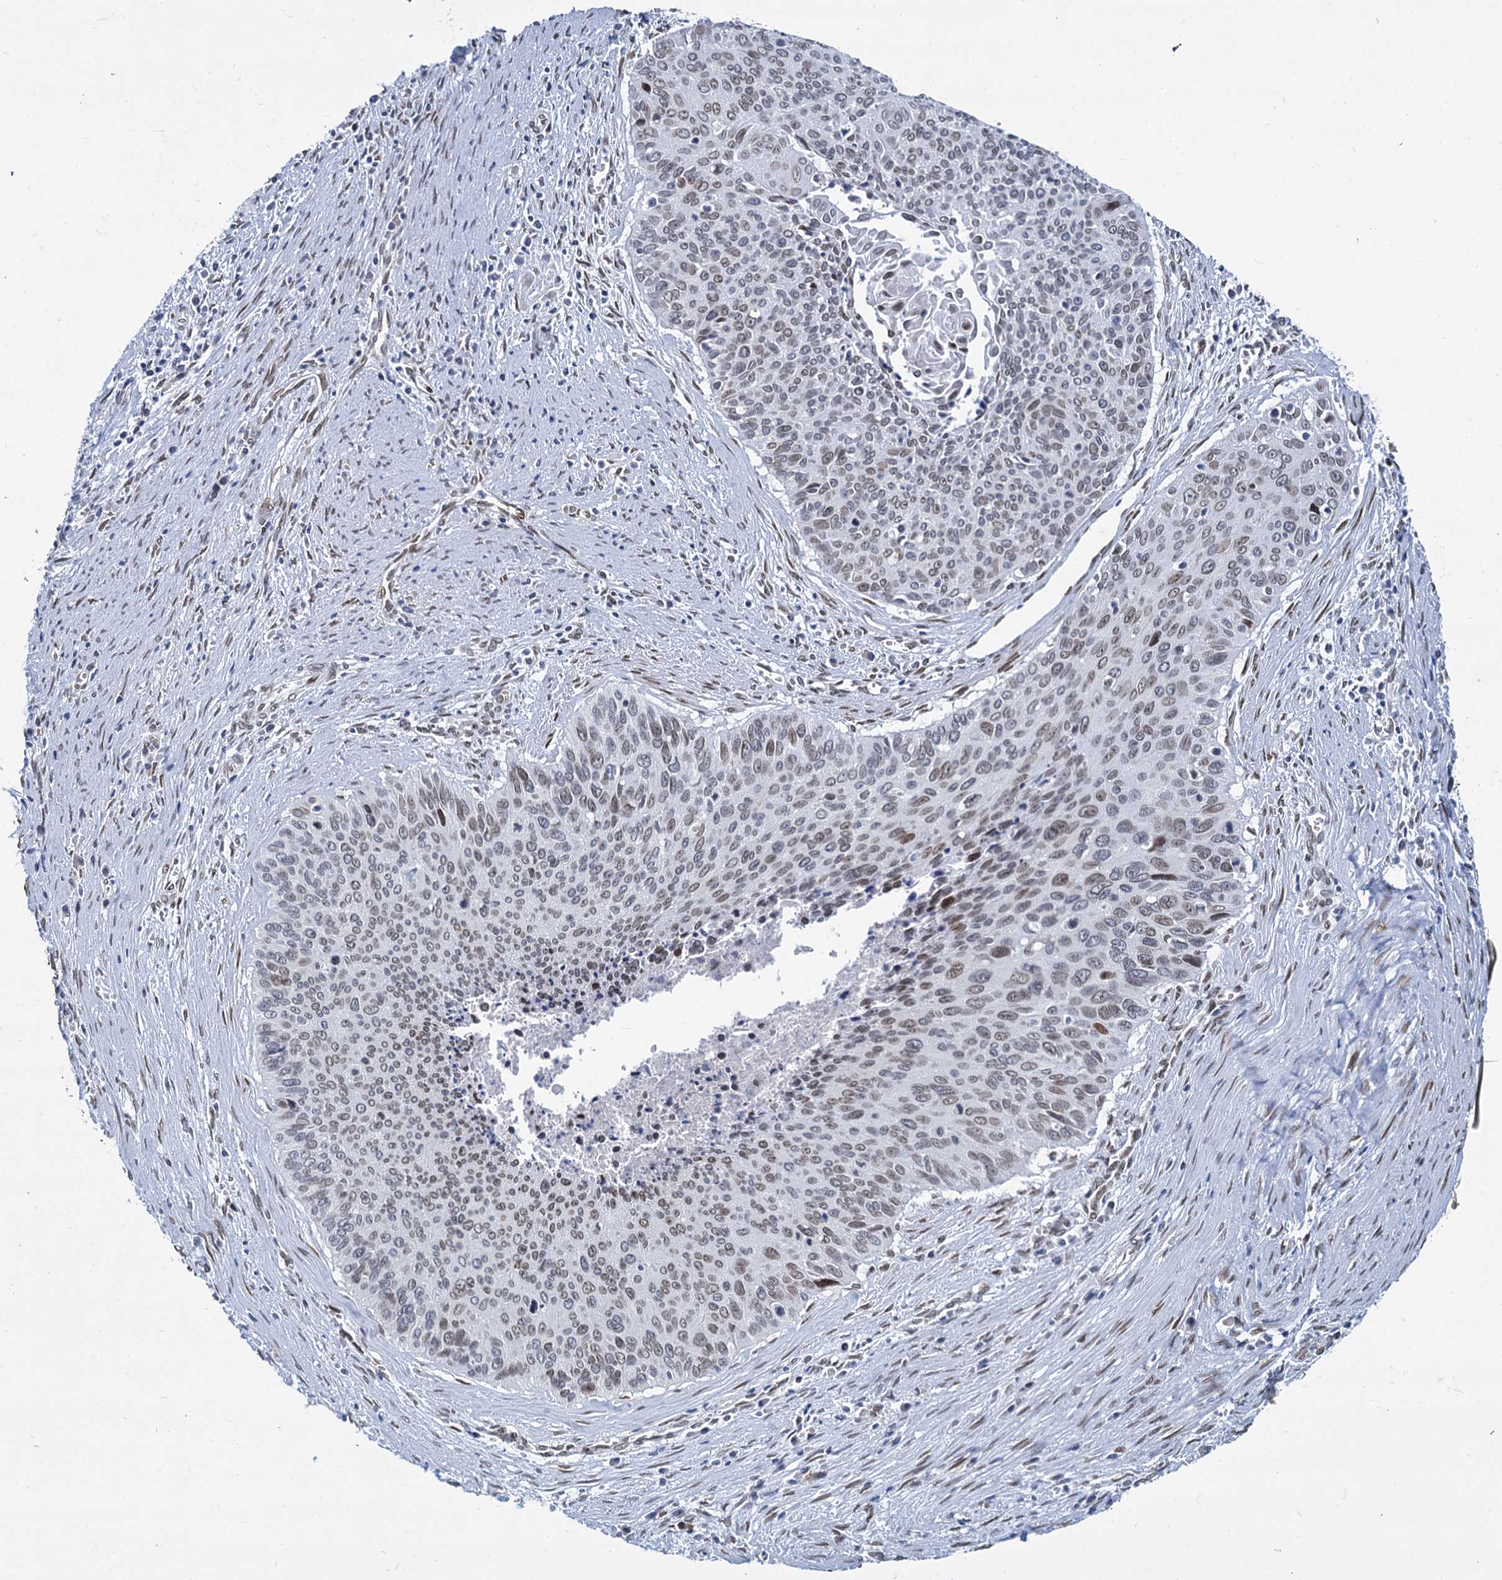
{"staining": {"intensity": "weak", "quantity": ">75%", "location": "cytoplasmic/membranous,nuclear"}, "tissue": "cervical cancer", "cell_type": "Tumor cells", "image_type": "cancer", "snomed": [{"axis": "morphology", "description": "Squamous cell carcinoma, NOS"}, {"axis": "topography", "description": "Cervix"}], "caption": "Tumor cells reveal low levels of weak cytoplasmic/membranous and nuclear positivity in about >75% of cells in cervical cancer. (Stains: DAB (3,3'-diaminobenzidine) in brown, nuclei in blue, Microscopy: brightfield microscopy at high magnification).", "gene": "PRSS35", "patient": {"sex": "female", "age": 55}}